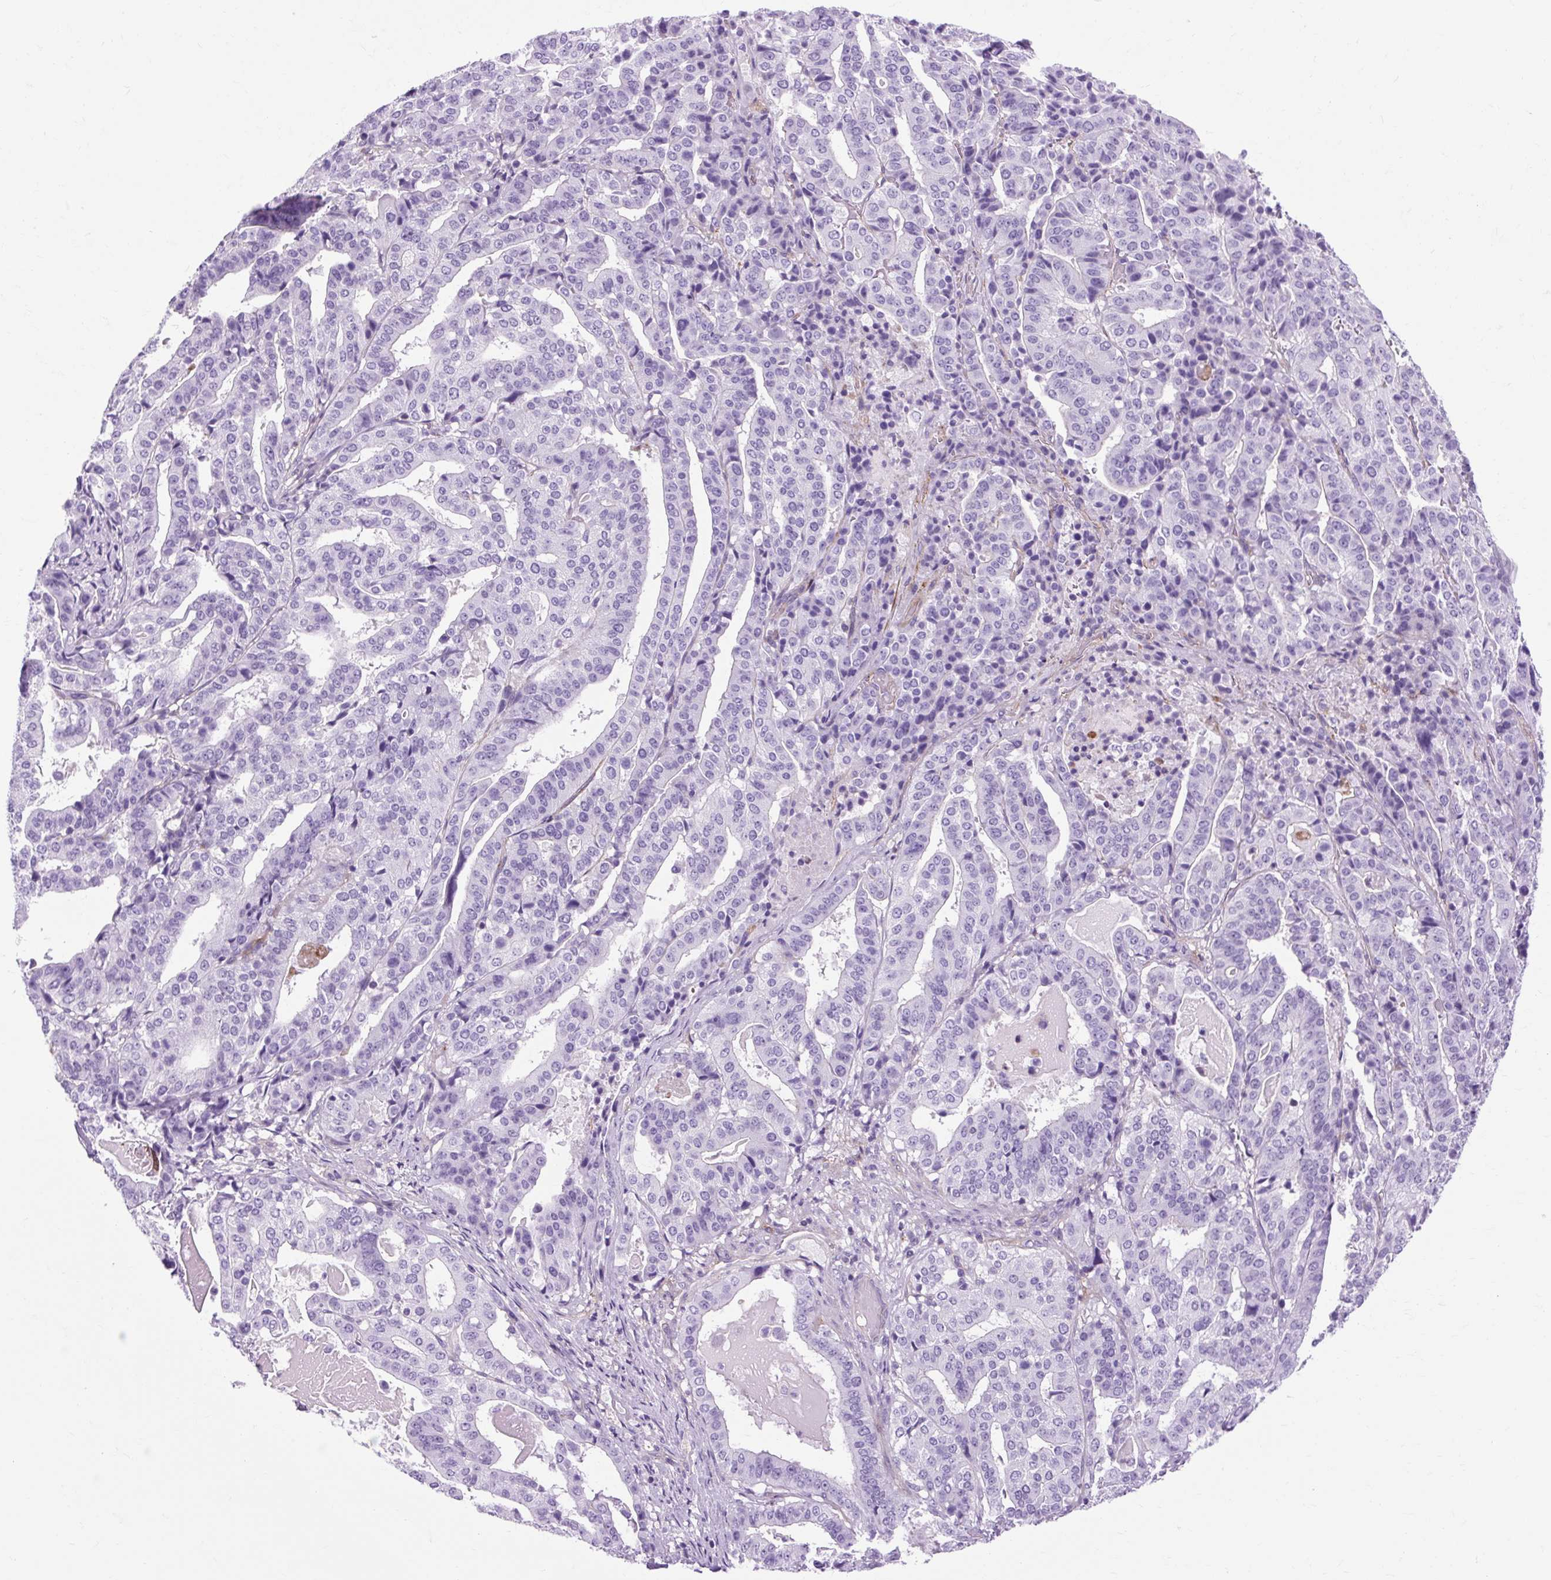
{"staining": {"intensity": "negative", "quantity": "none", "location": "none"}, "tissue": "stomach cancer", "cell_type": "Tumor cells", "image_type": "cancer", "snomed": [{"axis": "morphology", "description": "Adenocarcinoma, NOS"}, {"axis": "topography", "description": "Stomach"}], "caption": "Immunohistochemical staining of human adenocarcinoma (stomach) reveals no significant positivity in tumor cells. (Brightfield microscopy of DAB (3,3'-diaminobenzidine) immunohistochemistry at high magnification).", "gene": "OOEP", "patient": {"sex": "male", "age": 48}}